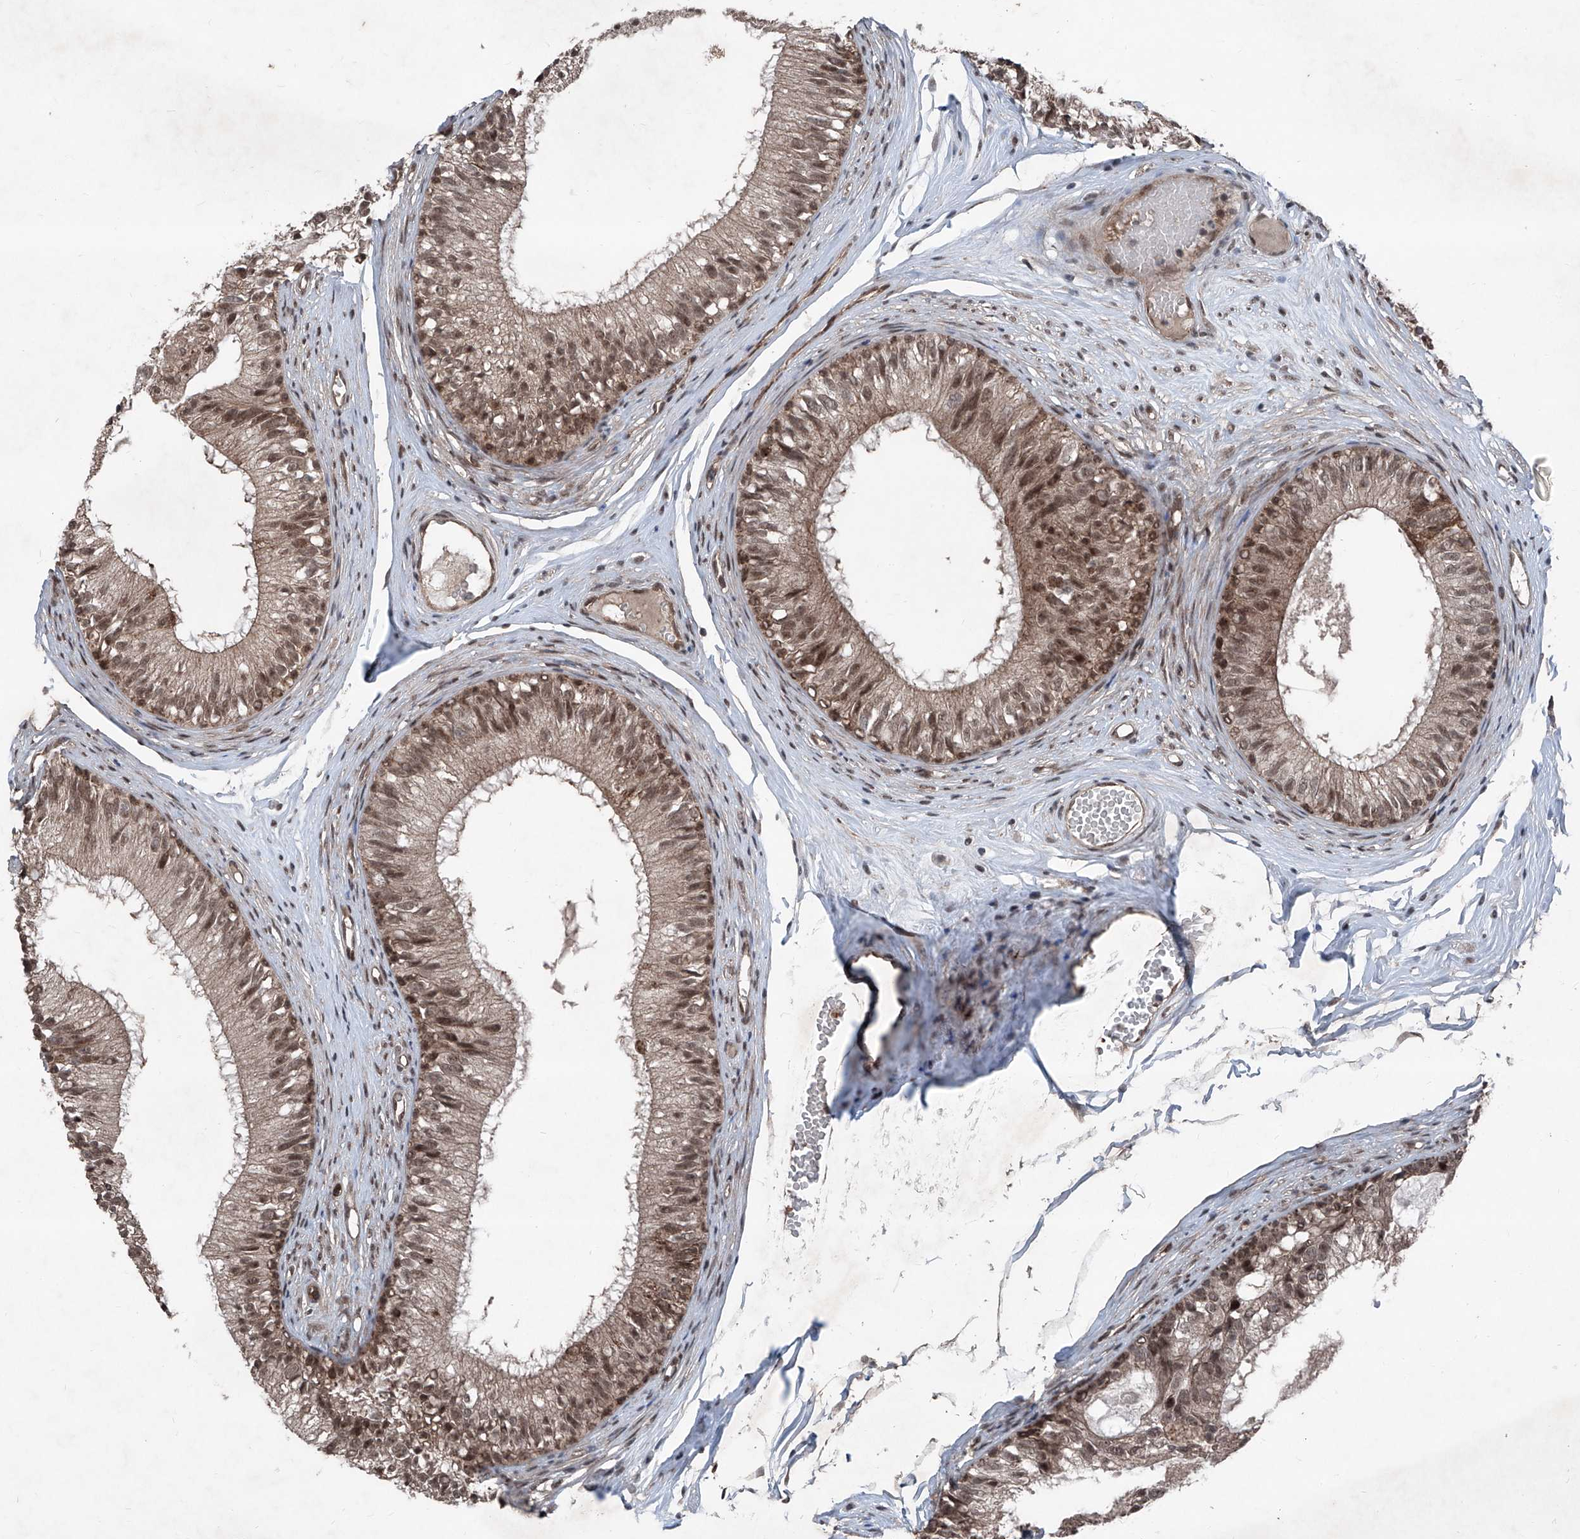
{"staining": {"intensity": "moderate", "quantity": ">75%", "location": "cytoplasmic/membranous,nuclear"}, "tissue": "epididymis", "cell_type": "Glandular cells", "image_type": "normal", "snomed": [{"axis": "morphology", "description": "Normal tissue, NOS"}, {"axis": "morphology", "description": "Seminoma in situ"}, {"axis": "topography", "description": "Testis"}, {"axis": "topography", "description": "Epididymis"}], "caption": "DAB immunohistochemical staining of unremarkable human epididymis demonstrates moderate cytoplasmic/membranous,nuclear protein positivity in about >75% of glandular cells. (DAB IHC, brown staining for protein, blue staining for nuclei).", "gene": "COA7", "patient": {"sex": "male", "age": 28}}